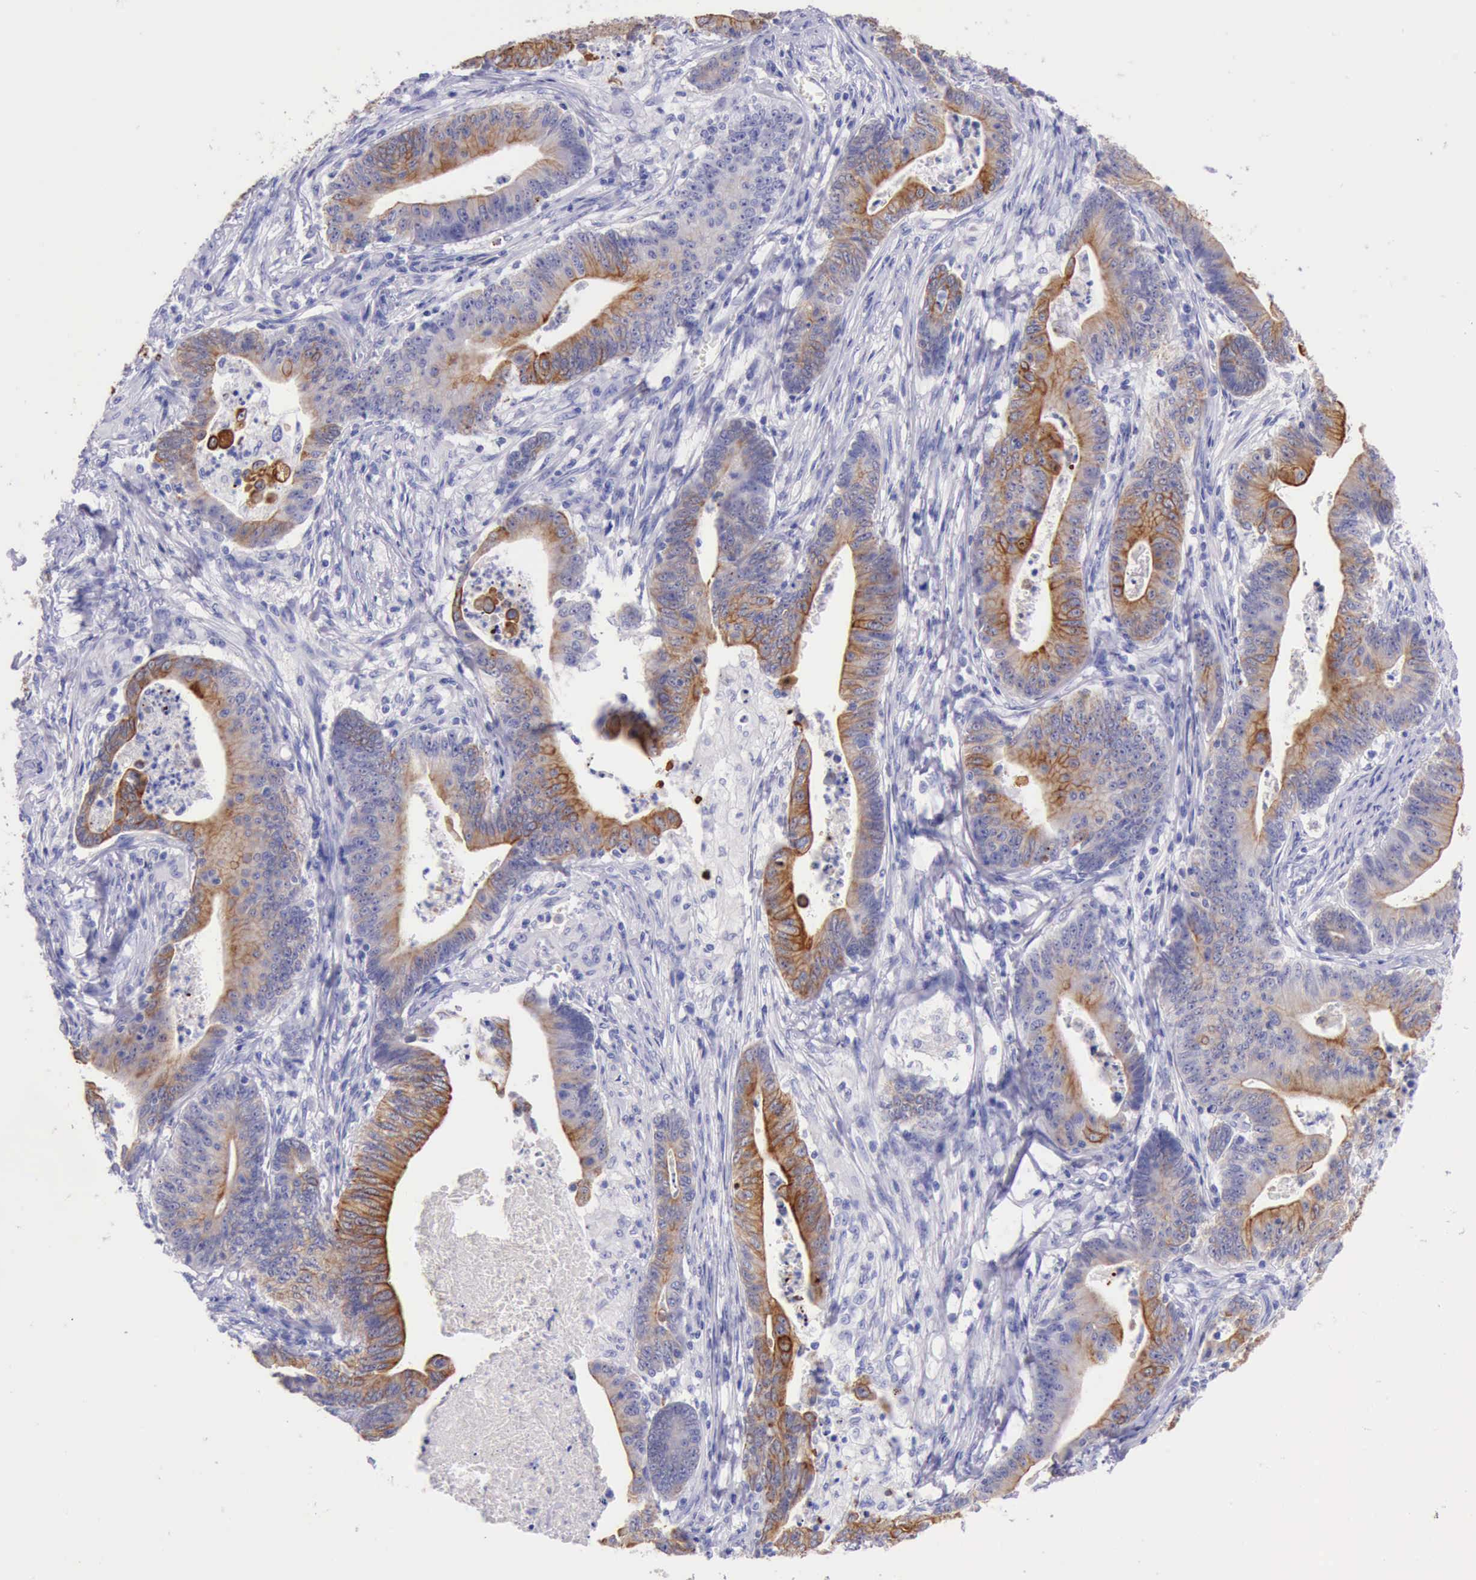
{"staining": {"intensity": "moderate", "quantity": "25%-75%", "location": "cytoplasmic/membranous"}, "tissue": "stomach cancer", "cell_type": "Tumor cells", "image_type": "cancer", "snomed": [{"axis": "morphology", "description": "Adenocarcinoma, NOS"}, {"axis": "topography", "description": "Stomach, lower"}], "caption": "Moderate cytoplasmic/membranous protein staining is present in about 25%-75% of tumor cells in stomach cancer.", "gene": "KRT8", "patient": {"sex": "female", "age": 86}}